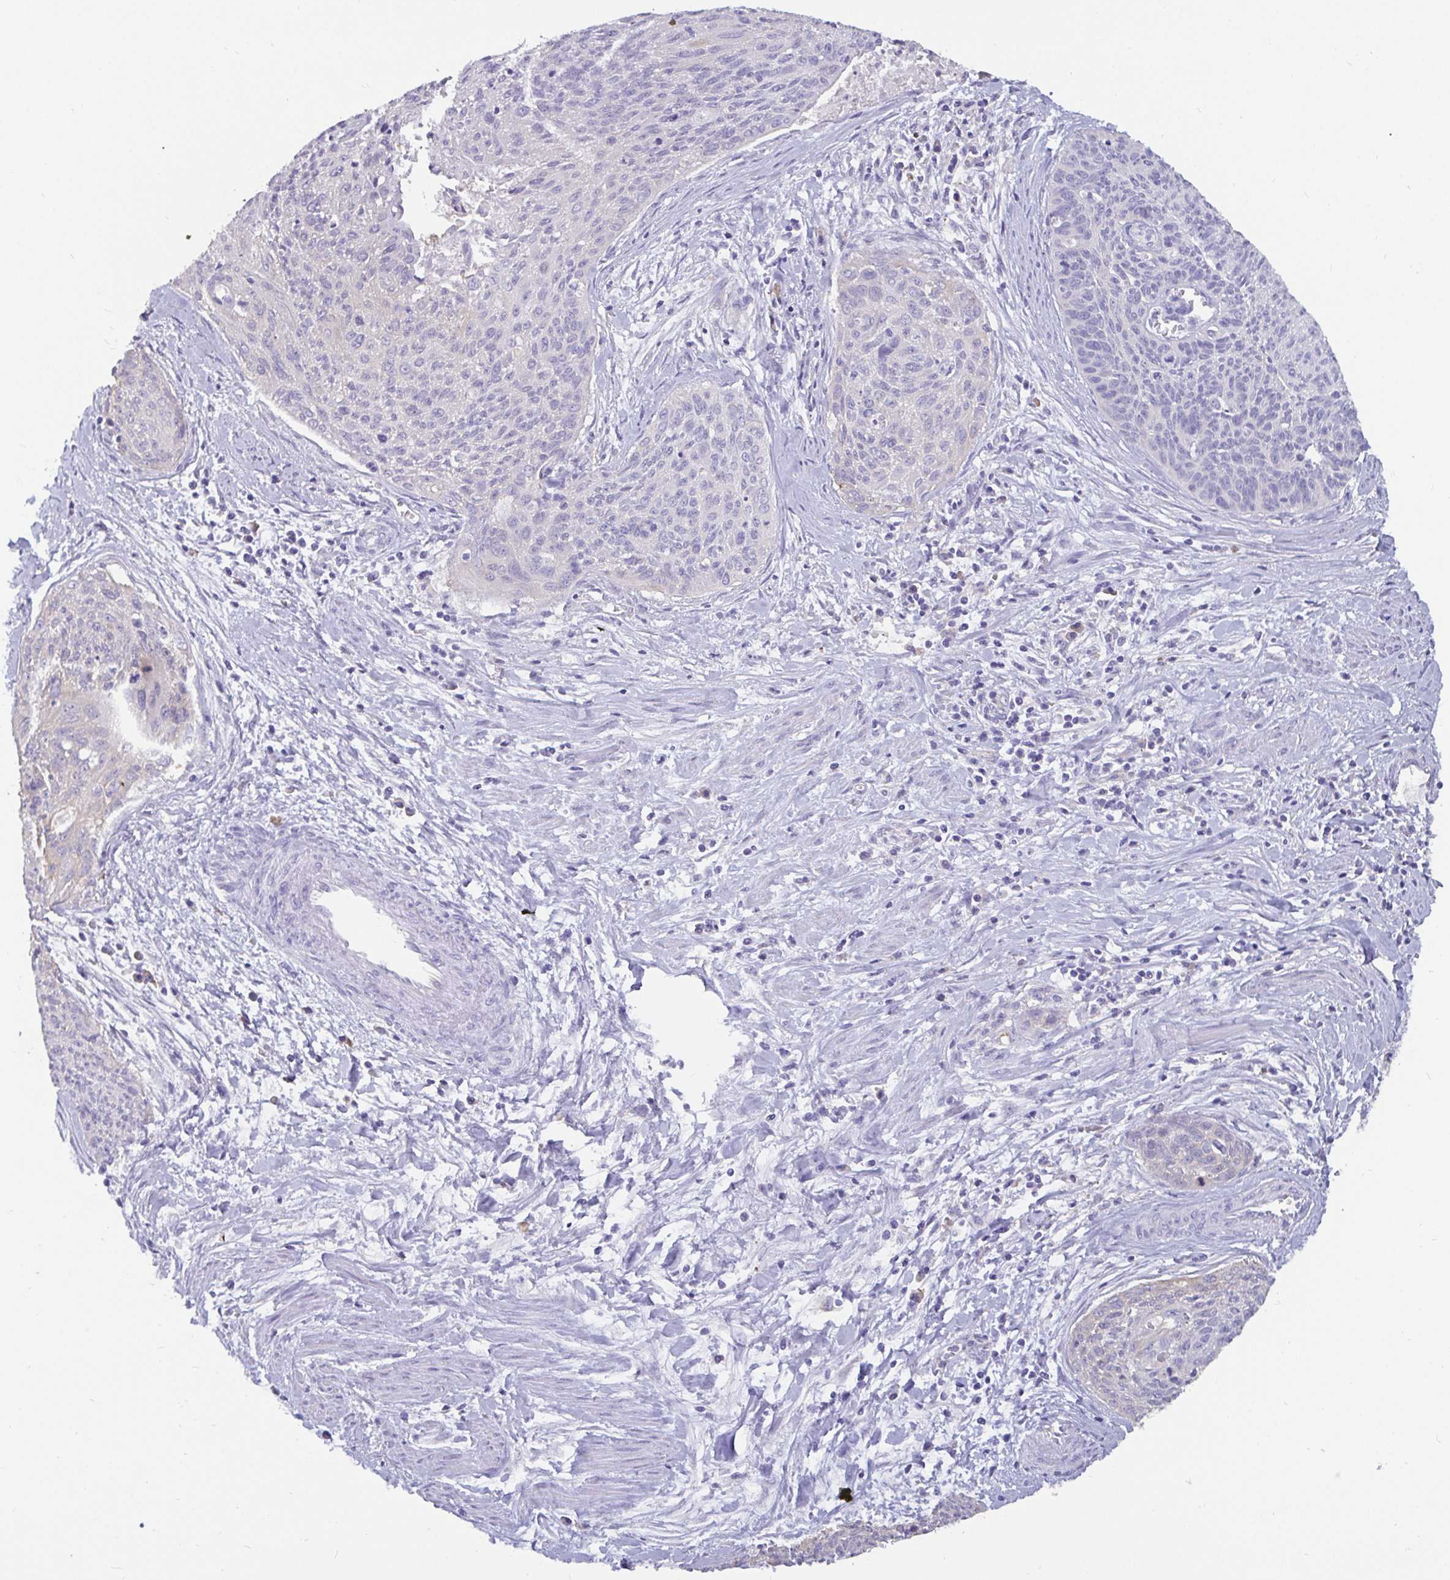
{"staining": {"intensity": "negative", "quantity": "none", "location": "none"}, "tissue": "cervical cancer", "cell_type": "Tumor cells", "image_type": "cancer", "snomed": [{"axis": "morphology", "description": "Squamous cell carcinoma, NOS"}, {"axis": "topography", "description": "Cervix"}], "caption": "A high-resolution photomicrograph shows immunohistochemistry staining of cervical squamous cell carcinoma, which reveals no significant positivity in tumor cells.", "gene": "ADAMTS6", "patient": {"sex": "female", "age": 55}}